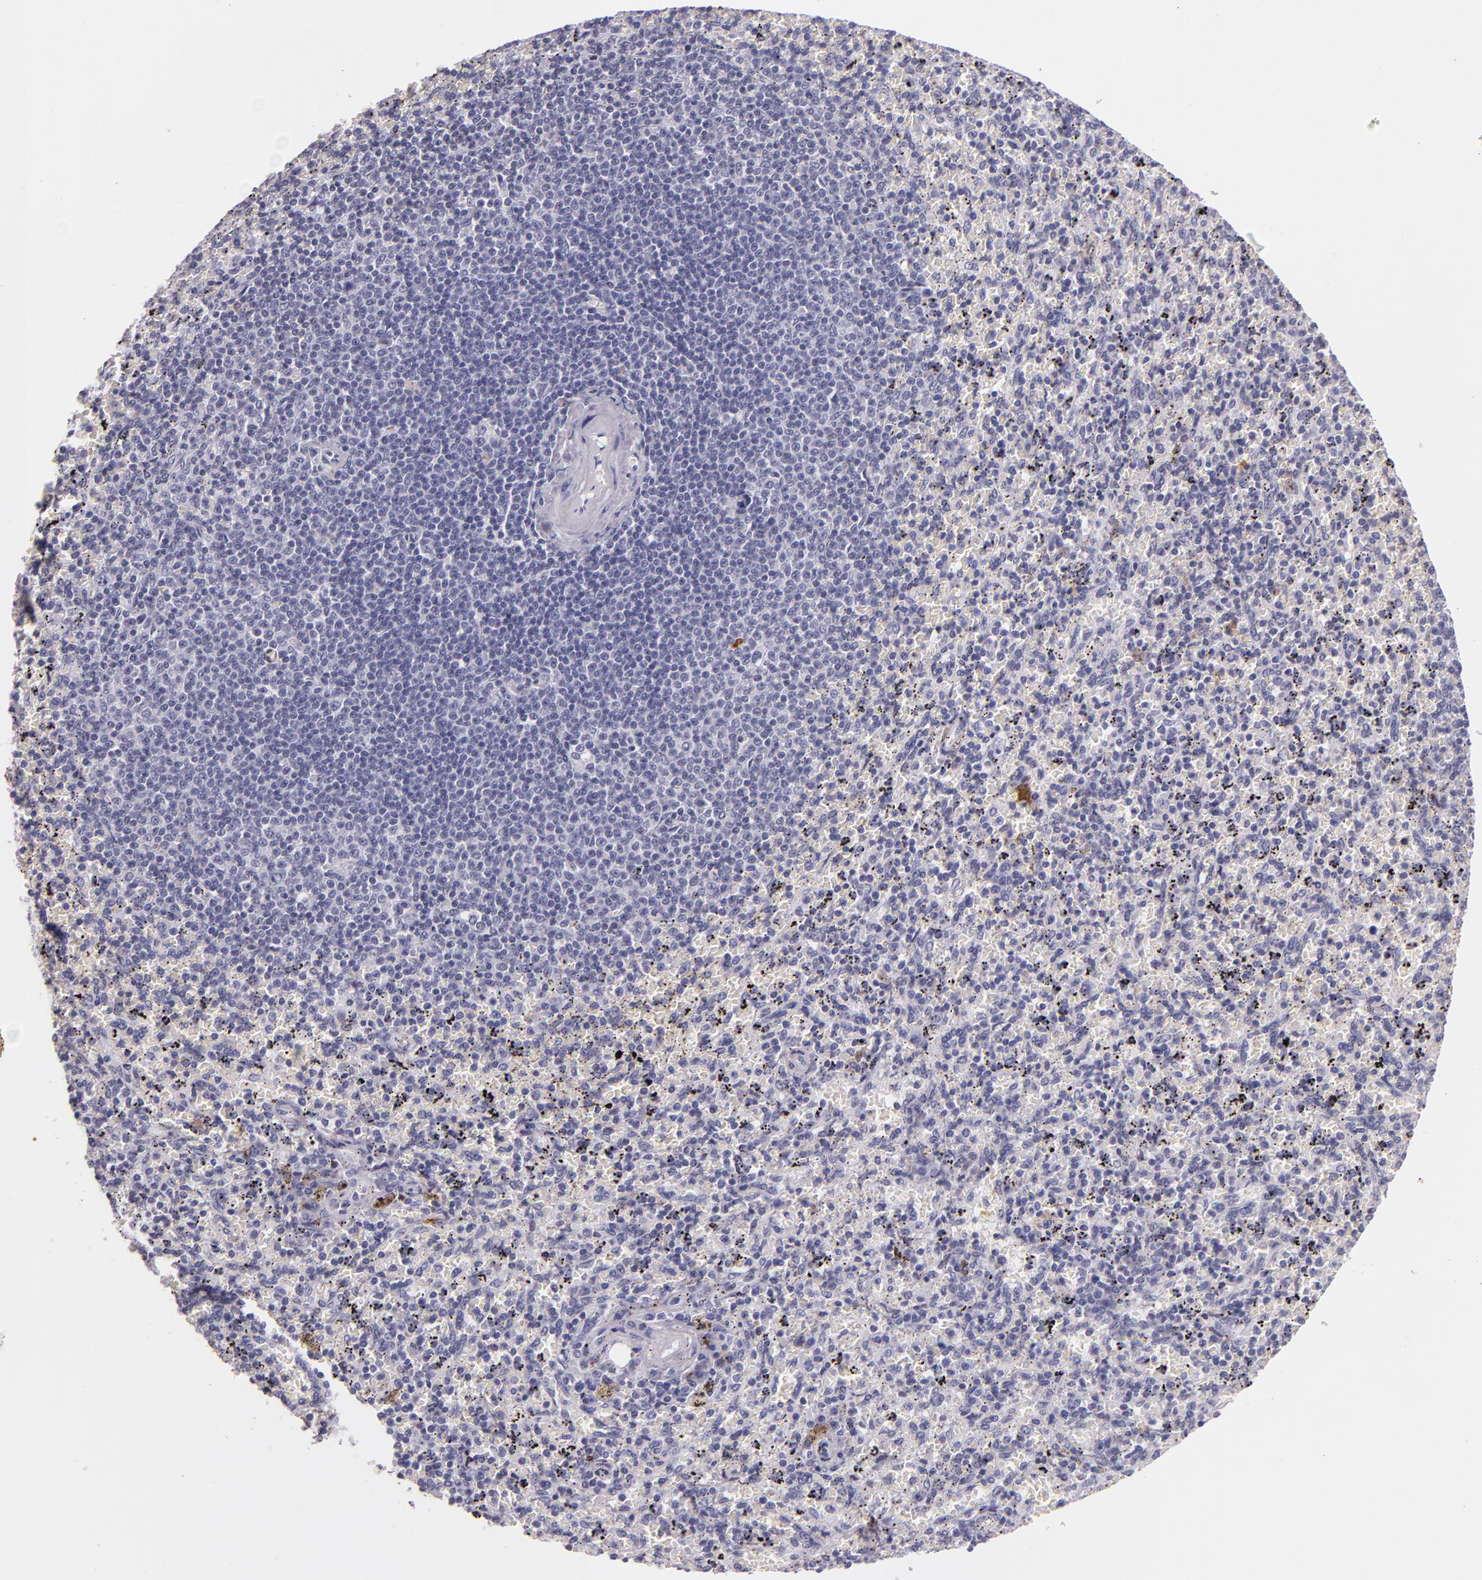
{"staining": {"intensity": "negative", "quantity": "none", "location": "none"}, "tissue": "spleen", "cell_type": "Cells in red pulp", "image_type": "normal", "snomed": [{"axis": "morphology", "description": "Normal tissue, NOS"}, {"axis": "topography", "description": "Spleen"}], "caption": "Photomicrograph shows no protein positivity in cells in red pulp of unremarkable spleen. (DAB immunohistochemistry (IHC), high magnification).", "gene": "MT1A", "patient": {"sex": "female", "age": 43}}